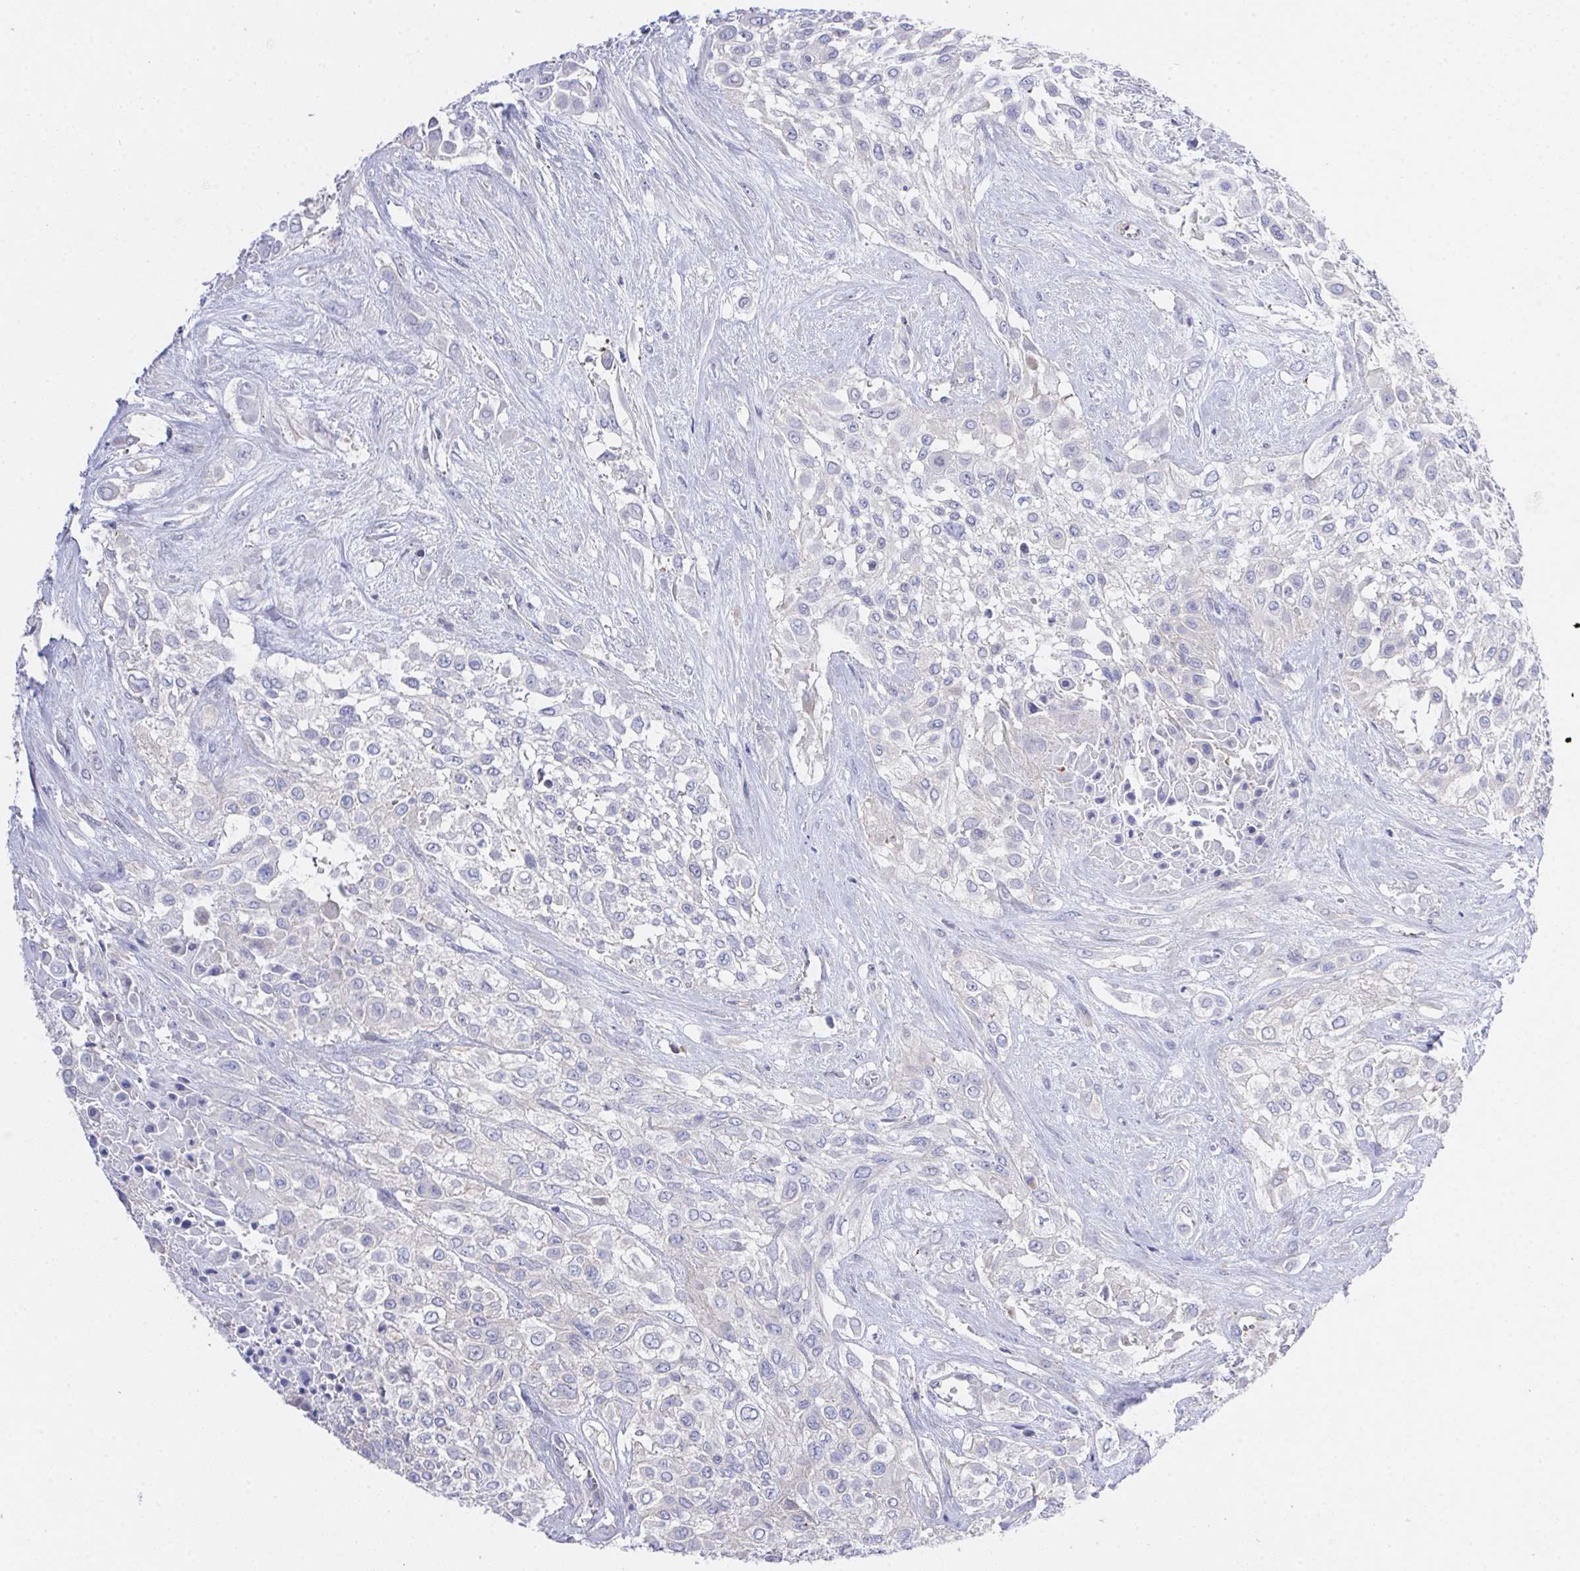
{"staining": {"intensity": "negative", "quantity": "none", "location": "none"}, "tissue": "urothelial cancer", "cell_type": "Tumor cells", "image_type": "cancer", "snomed": [{"axis": "morphology", "description": "Urothelial carcinoma, High grade"}, {"axis": "topography", "description": "Urinary bladder"}], "caption": "Tumor cells are negative for protein expression in human urothelial cancer.", "gene": "PRG3", "patient": {"sex": "male", "age": 57}}